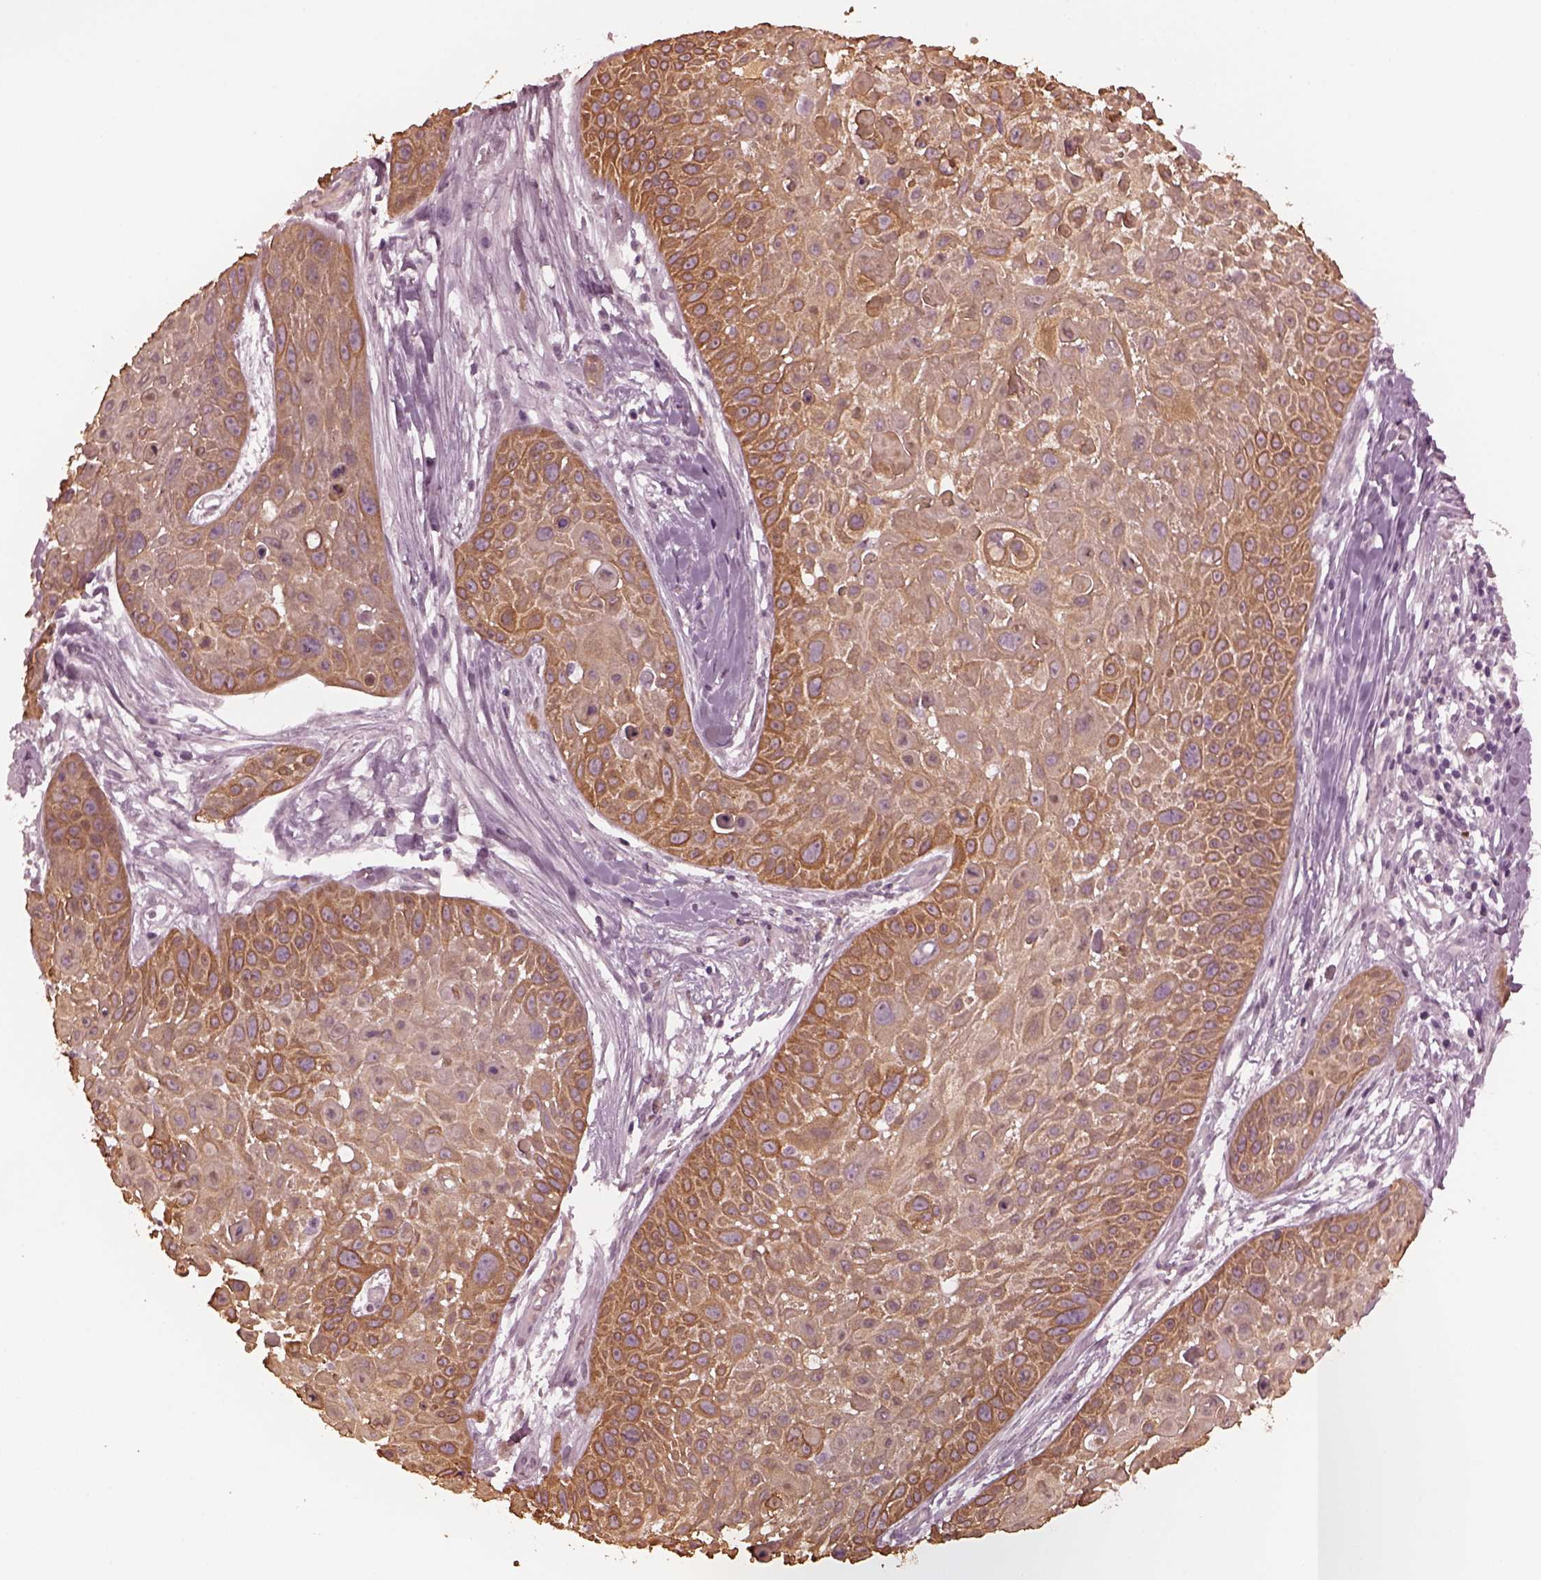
{"staining": {"intensity": "strong", "quantity": ">75%", "location": "cytoplasmic/membranous"}, "tissue": "skin cancer", "cell_type": "Tumor cells", "image_type": "cancer", "snomed": [{"axis": "morphology", "description": "Squamous cell carcinoma, NOS"}, {"axis": "topography", "description": "Skin"}, {"axis": "topography", "description": "Anal"}], "caption": "Immunohistochemistry (IHC) photomicrograph of neoplastic tissue: skin squamous cell carcinoma stained using immunohistochemistry displays high levels of strong protein expression localized specifically in the cytoplasmic/membranous of tumor cells, appearing as a cytoplasmic/membranous brown color.", "gene": "KRT79", "patient": {"sex": "female", "age": 75}}